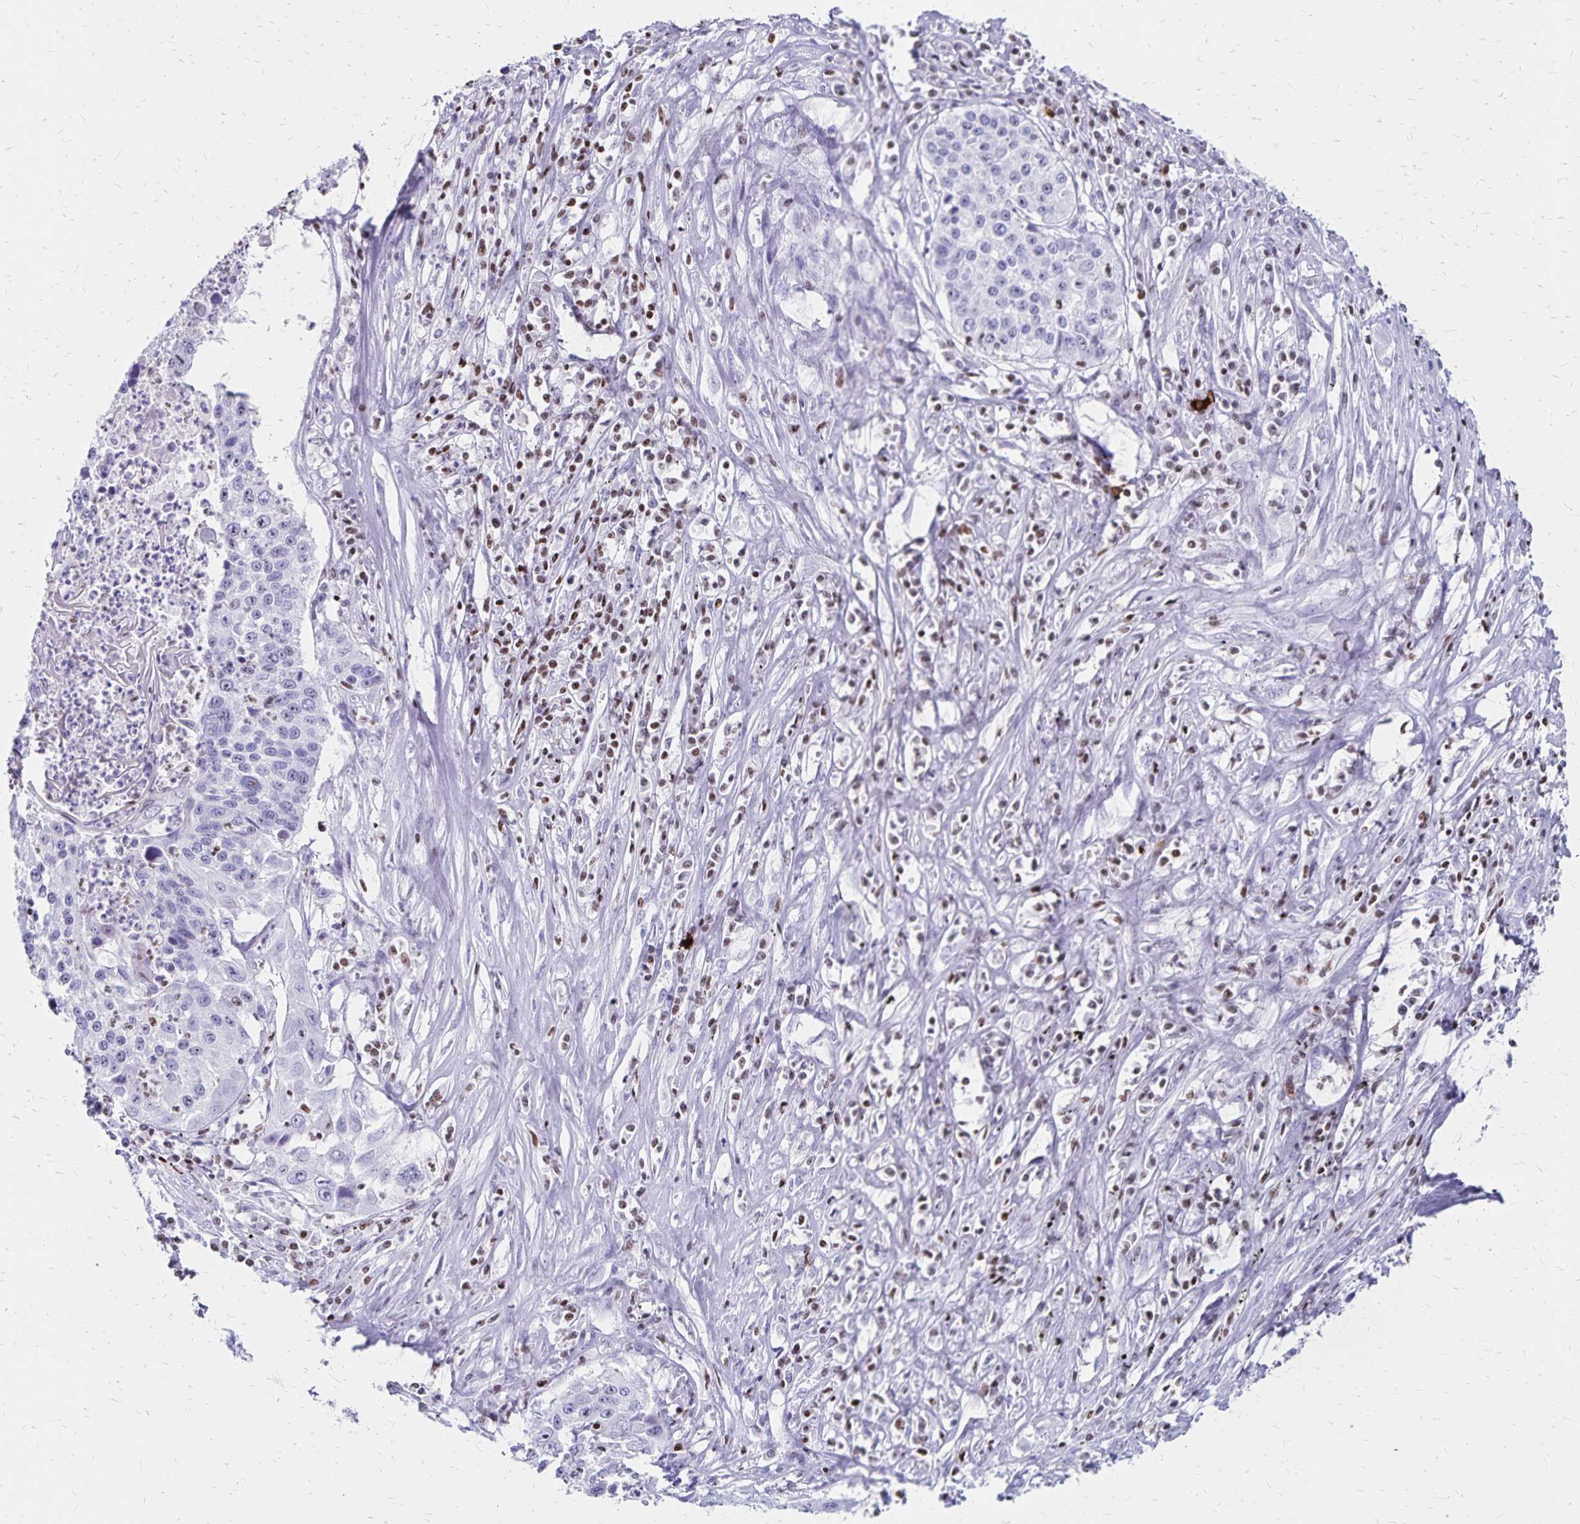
{"staining": {"intensity": "negative", "quantity": "none", "location": "none"}, "tissue": "lung cancer", "cell_type": "Tumor cells", "image_type": "cancer", "snomed": [{"axis": "morphology", "description": "Squamous cell carcinoma, NOS"}, {"axis": "morphology", "description": "Squamous cell carcinoma, metastatic, NOS"}, {"axis": "topography", "description": "Lung"}, {"axis": "topography", "description": "Pleura, NOS"}], "caption": "IHC image of human lung cancer stained for a protein (brown), which shows no expression in tumor cells. (Brightfield microscopy of DAB (3,3'-diaminobenzidine) immunohistochemistry at high magnification).", "gene": "IKZF1", "patient": {"sex": "male", "age": 72}}